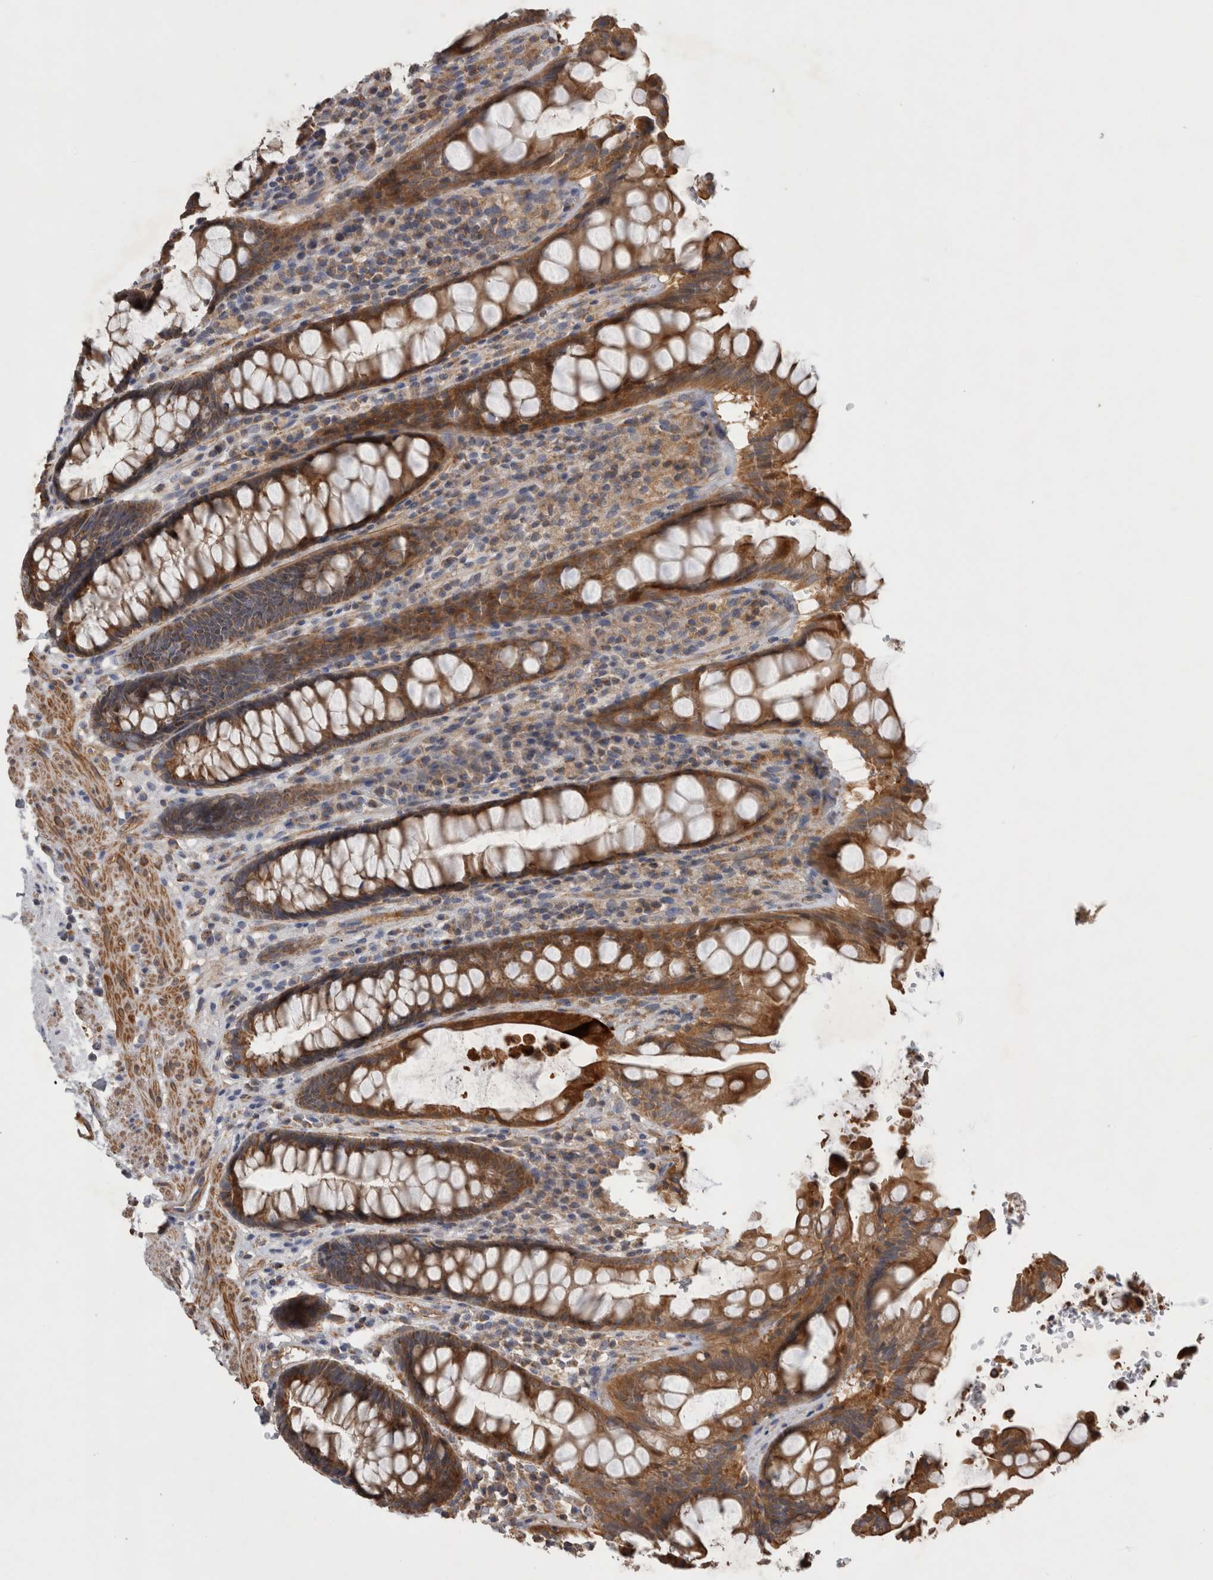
{"staining": {"intensity": "moderate", "quantity": ">75%", "location": "cytoplasmic/membranous"}, "tissue": "rectum", "cell_type": "Glandular cells", "image_type": "normal", "snomed": [{"axis": "morphology", "description": "Normal tissue, NOS"}, {"axis": "topography", "description": "Rectum"}], "caption": "Protein expression analysis of unremarkable rectum demonstrates moderate cytoplasmic/membranous positivity in about >75% of glandular cells.", "gene": "SFXN2", "patient": {"sex": "male", "age": 64}}